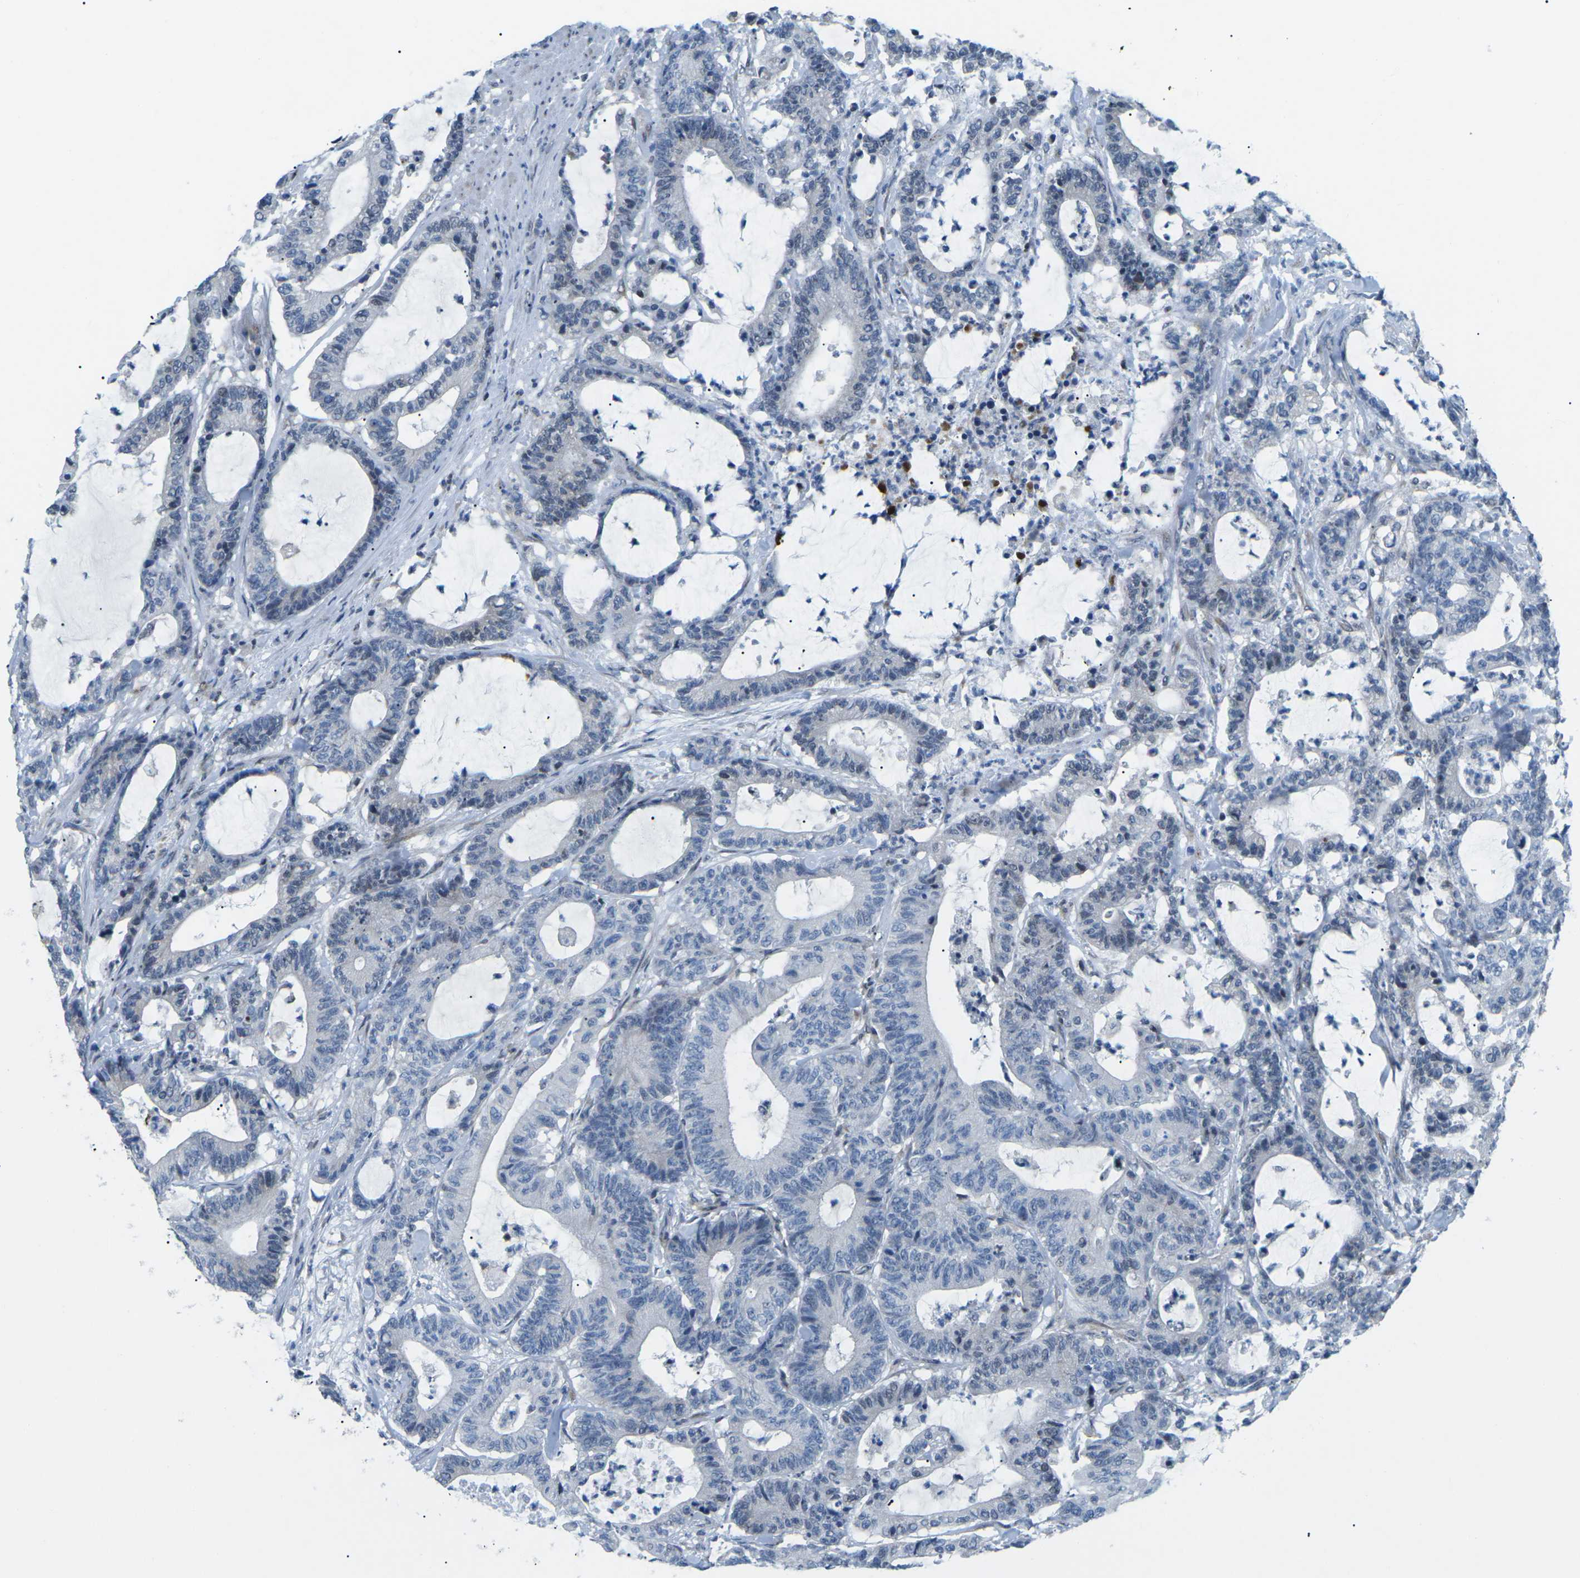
{"staining": {"intensity": "negative", "quantity": "none", "location": "none"}, "tissue": "colorectal cancer", "cell_type": "Tumor cells", "image_type": "cancer", "snomed": [{"axis": "morphology", "description": "Adenocarcinoma, NOS"}, {"axis": "topography", "description": "Colon"}], "caption": "This is an immunohistochemistry (IHC) micrograph of human adenocarcinoma (colorectal). There is no staining in tumor cells.", "gene": "MBNL1", "patient": {"sex": "female", "age": 84}}